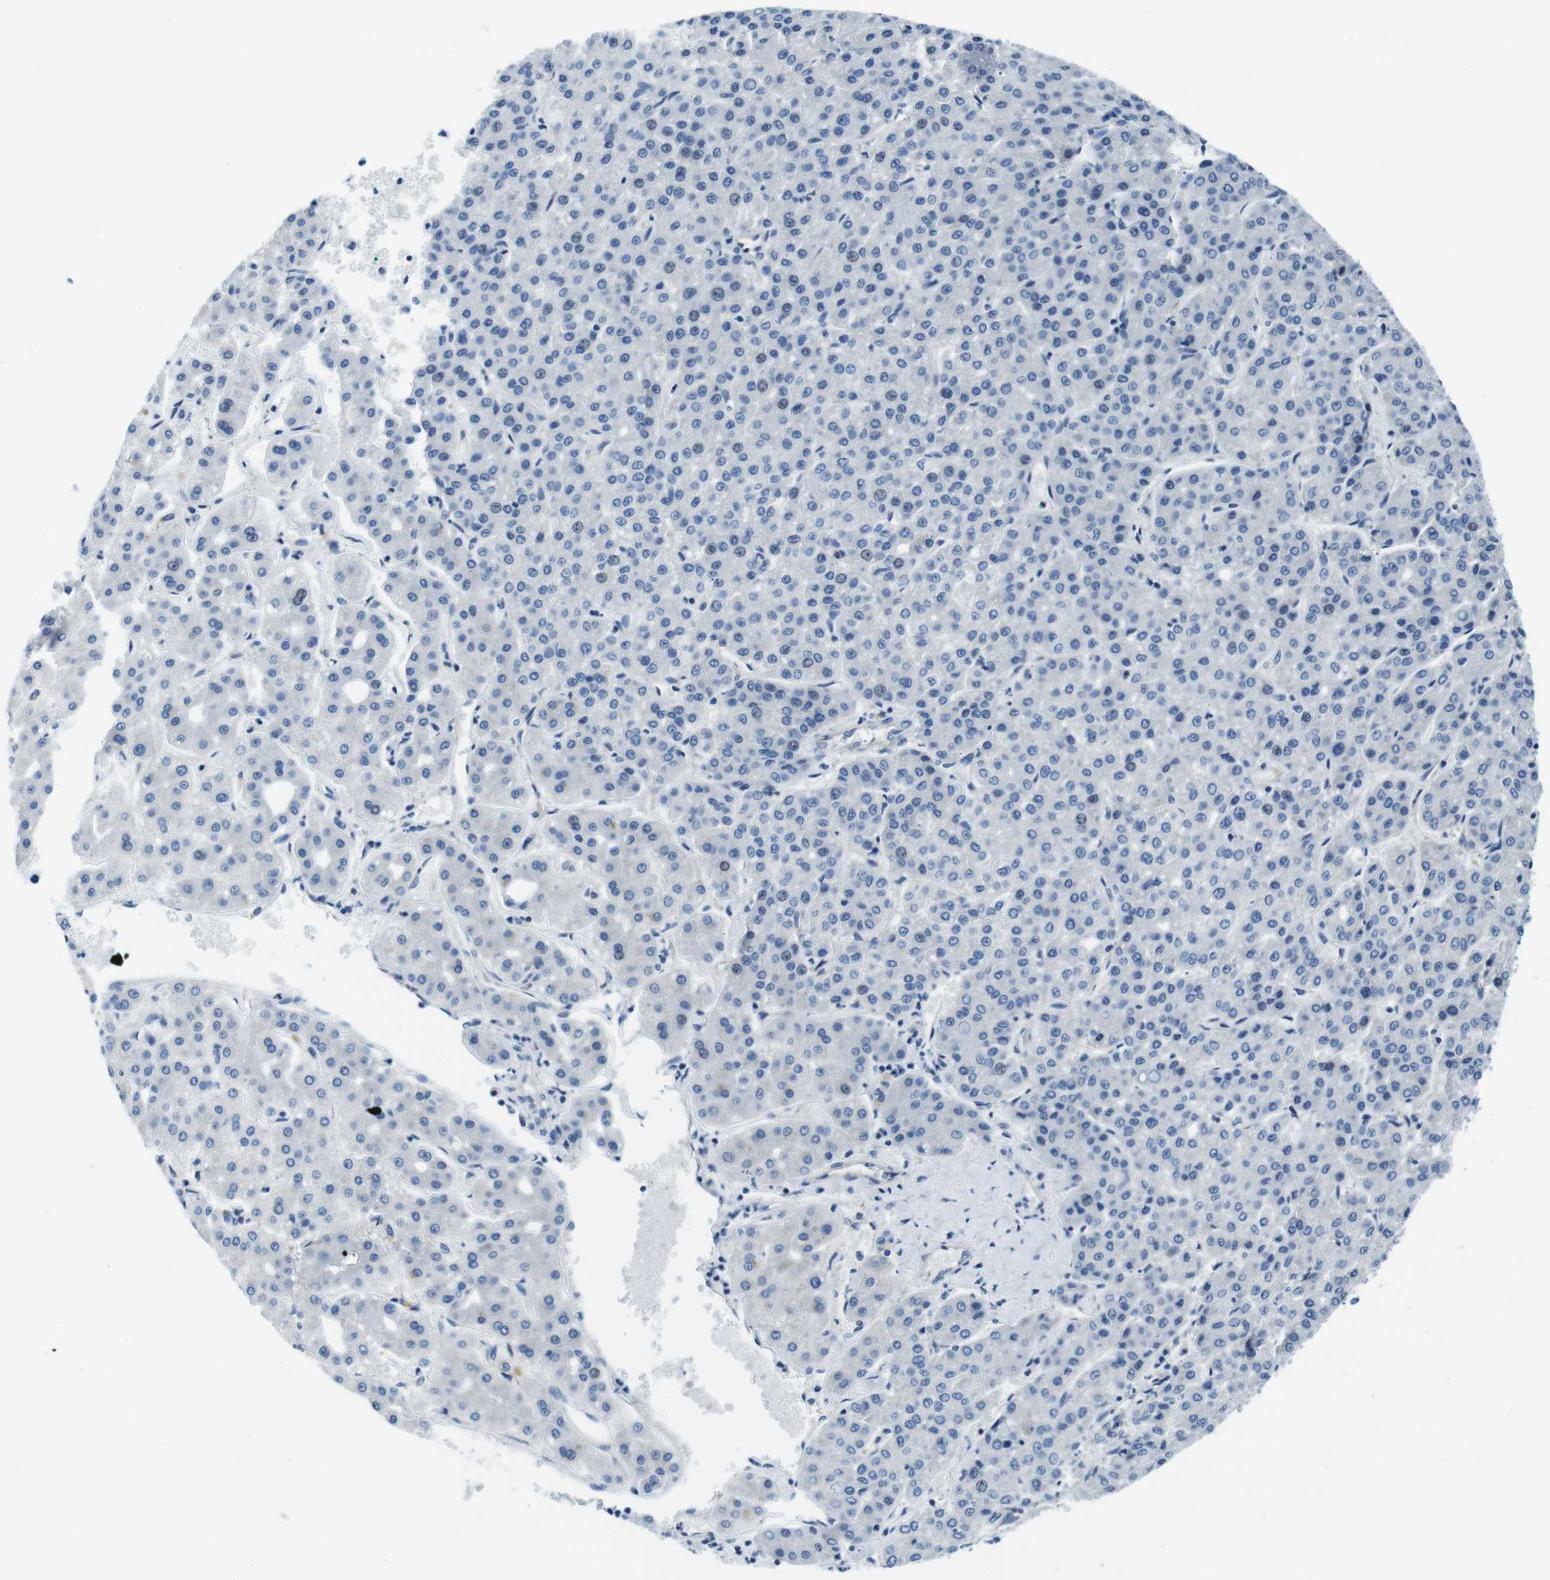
{"staining": {"intensity": "negative", "quantity": "none", "location": "none"}, "tissue": "liver cancer", "cell_type": "Tumor cells", "image_type": "cancer", "snomed": [{"axis": "morphology", "description": "Carcinoma, Hepatocellular, NOS"}, {"axis": "topography", "description": "Liver"}], "caption": "Immunohistochemistry (IHC) of human hepatocellular carcinoma (liver) shows no staining in tumor cells.", "gene": "EIF2B5", "patient": {"sex": "male", "age": 65}}